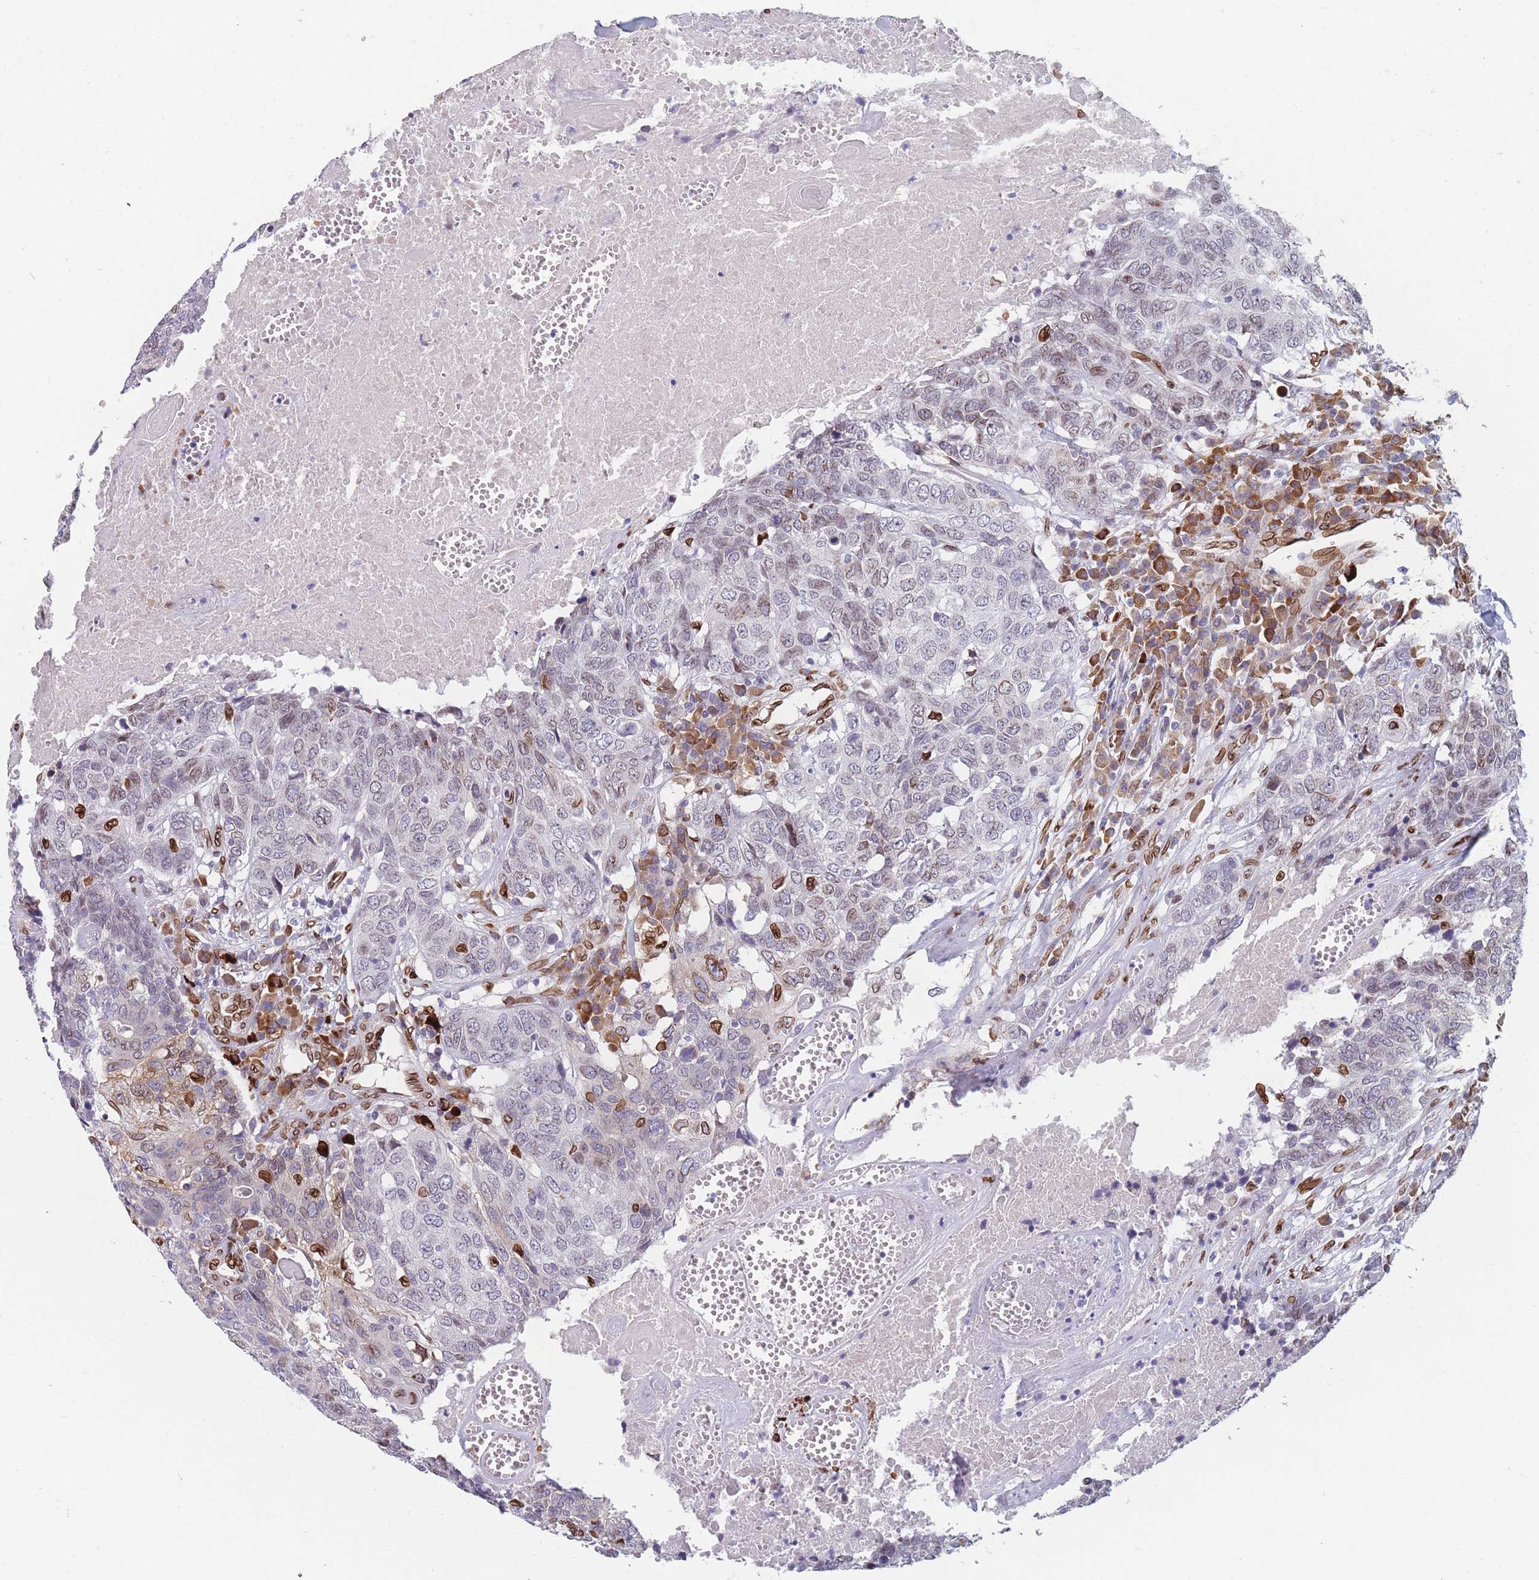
{"staining": {"intensity": "moderate", "quantity": "<25%", "location": "cytoplasmic/membranous,nuclear"}, "tissue": "head and neck cancer", "cell_type": "Tumor cells", "image_type": "cancer", "snomed": [{"axis": "morphology", "description": "Squamous cell carcinoma, NOS"}, {"axis": "topography", "description": "Head-Neck"}], "caption": "Immunohistochemistry (IHC) of human head and neck squamous cell carcinoma reveals low levels of moderate cytoplasmic/membranous and nuclear staining in approximately <25% of tumor cells.", "gene": "ZBTB1", "patient": {"sex": "male", "age": 66}}